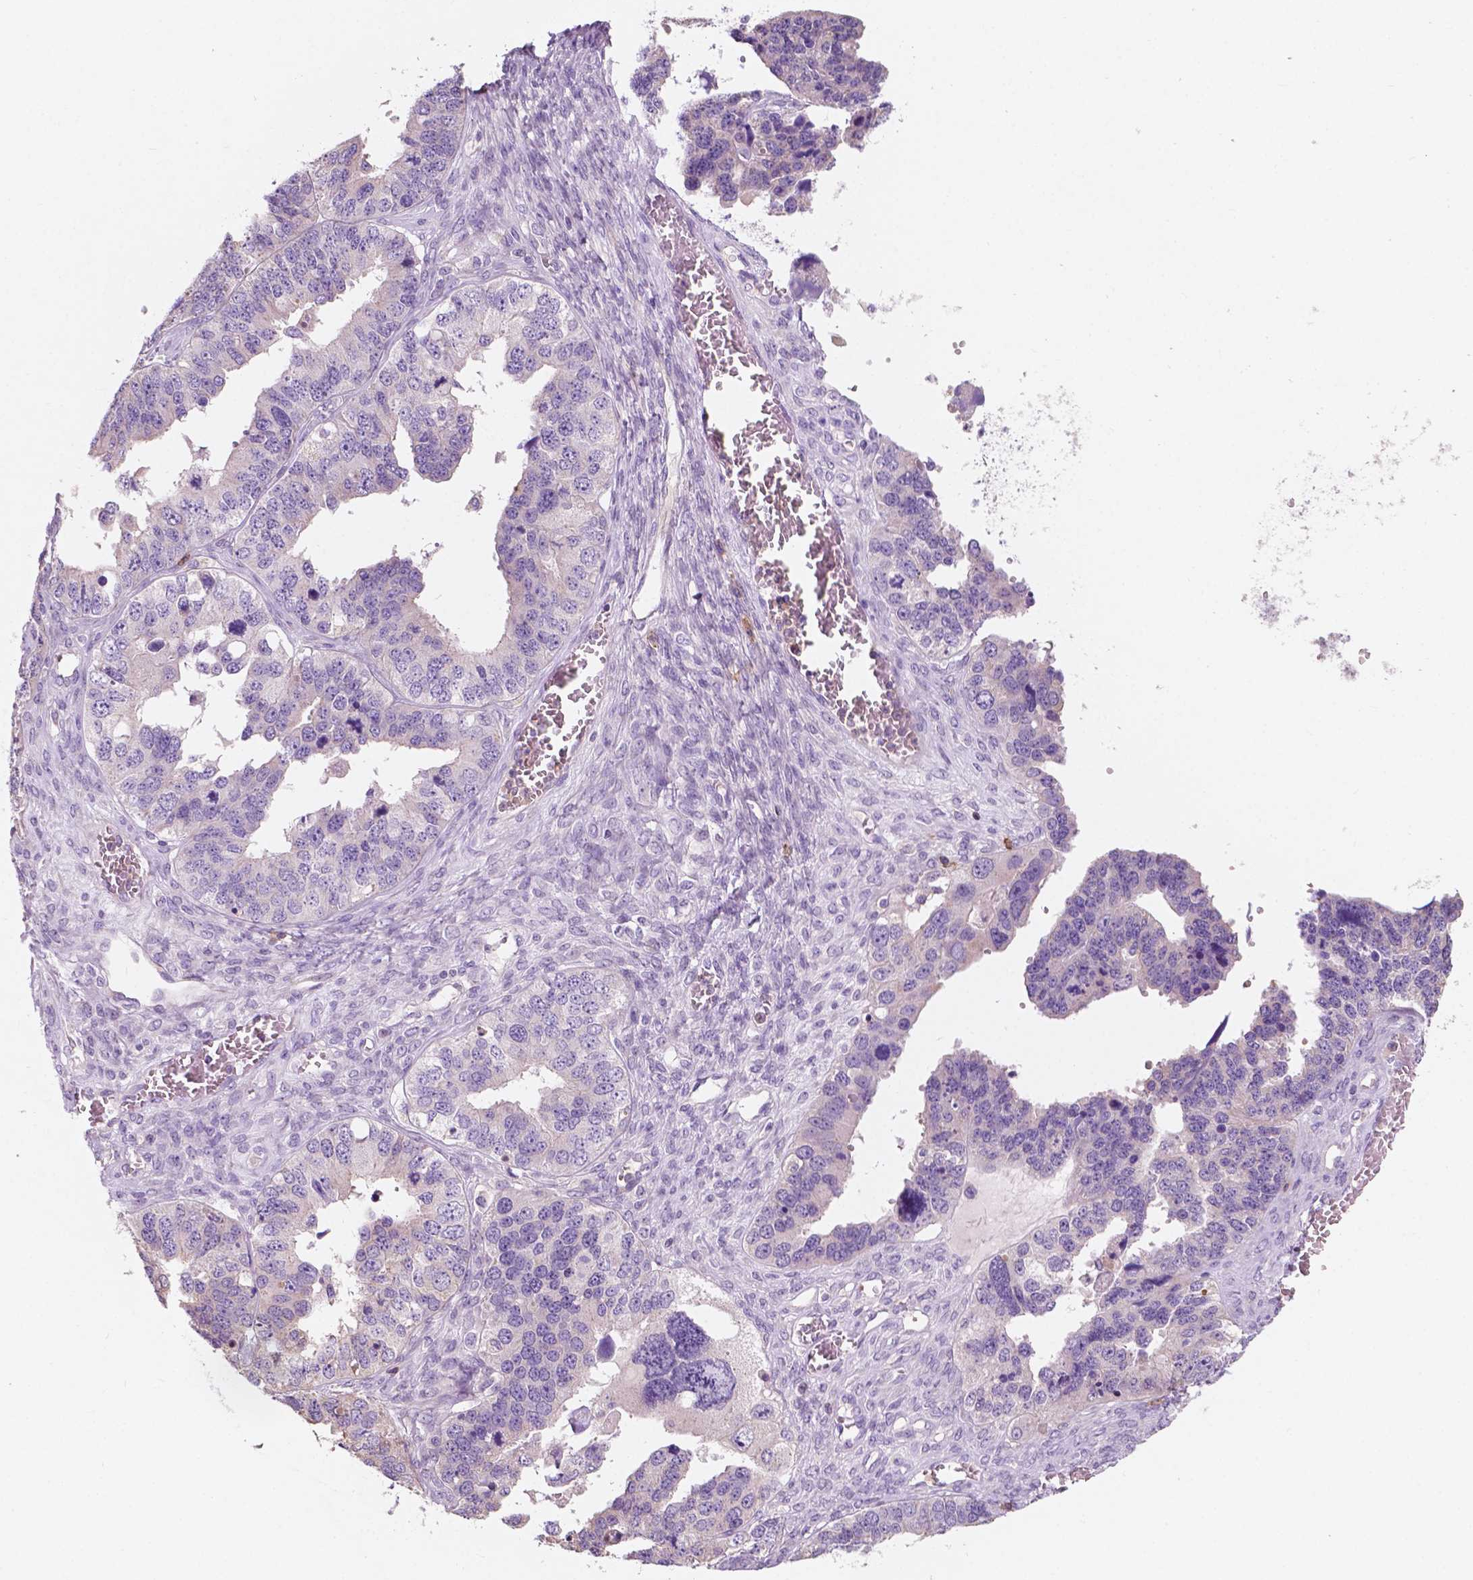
{"staining": {"intensity": "negative", "quantity": "none", "location": "none"}, "tissue": "ovarian cancer", "cell_type": "Tumor cells", "image_type": "cancer", "snomed": [{"axis": "morphology", "description": "Cystadenocarcinoma, serous, NOS"}, {"axis": "topography", "description": "Ovary"}], "caption": "This histopathology image is of ovarian cancer (serous cystadenocarcinoma) stained with IHC to label a protein in brown with the nuclei are counter-stained blue. There is no expression in tumor cells.", "gene": "SEMA4A", "patient": {"sex": "female", "age": 76}}